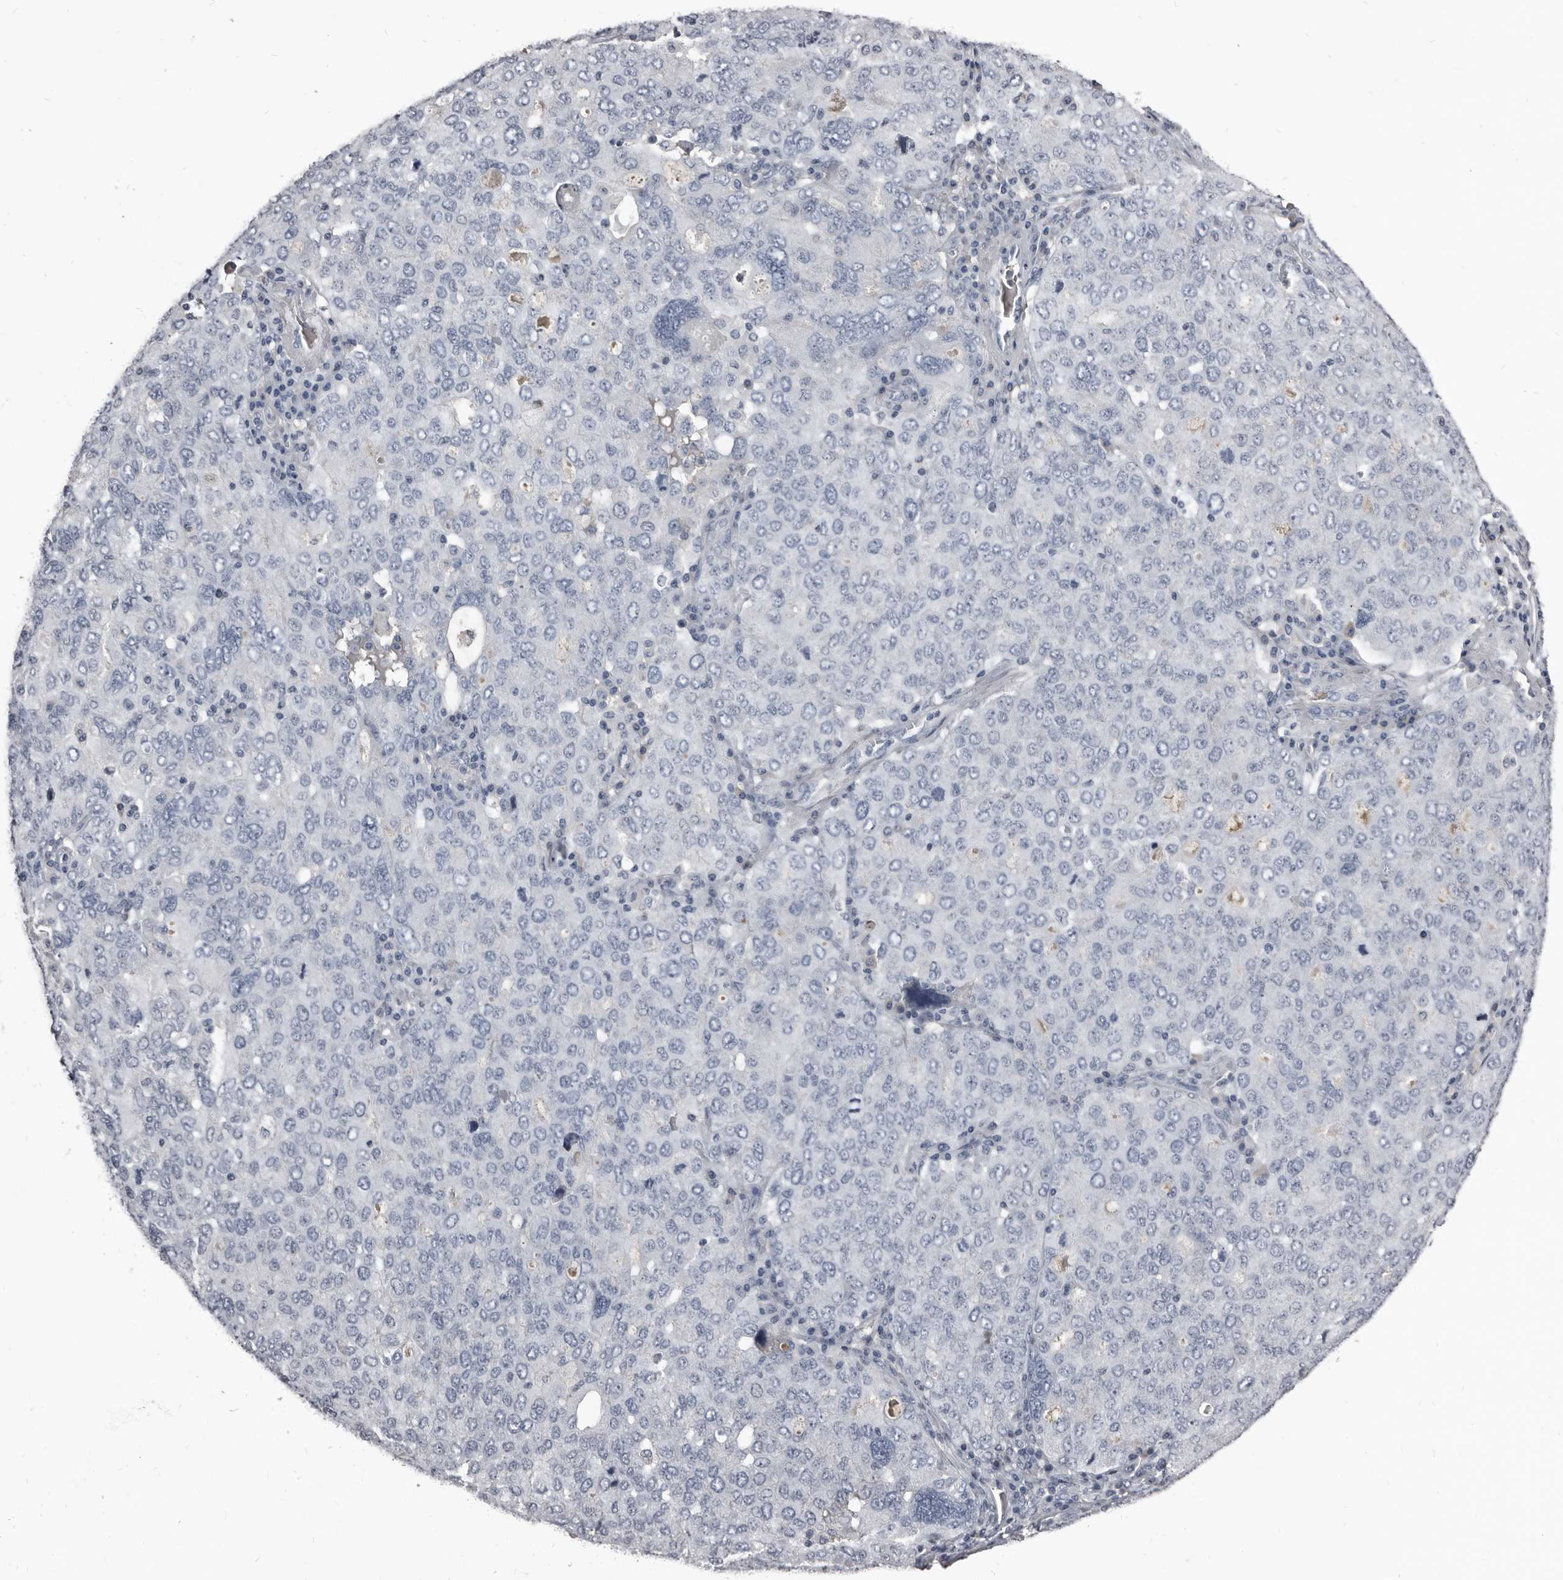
{"staining": {"intensity": "negative", "quantity": "none", "location": "none"}, "tissue": "ovarian cancer", "cell_type": "Tumor cells", "image_type": "cancer", "snomed": [{"axis": "morphology", "description": "Carcinoma, endometroid"}, {"axis": "topography", "description": "Ovary"}], "caption": "DAB (3,3'-diaminobenzidine) immunohistochemical staining of endometroid carcinoma (ovarian) displays no significant positivity in tumor cells. (DAB (3,3'-diaminobenzidine) IHC with hematoxylin counter stain).", "gene": "GREB1", "patient": {"sex": "female", "age": 62}}